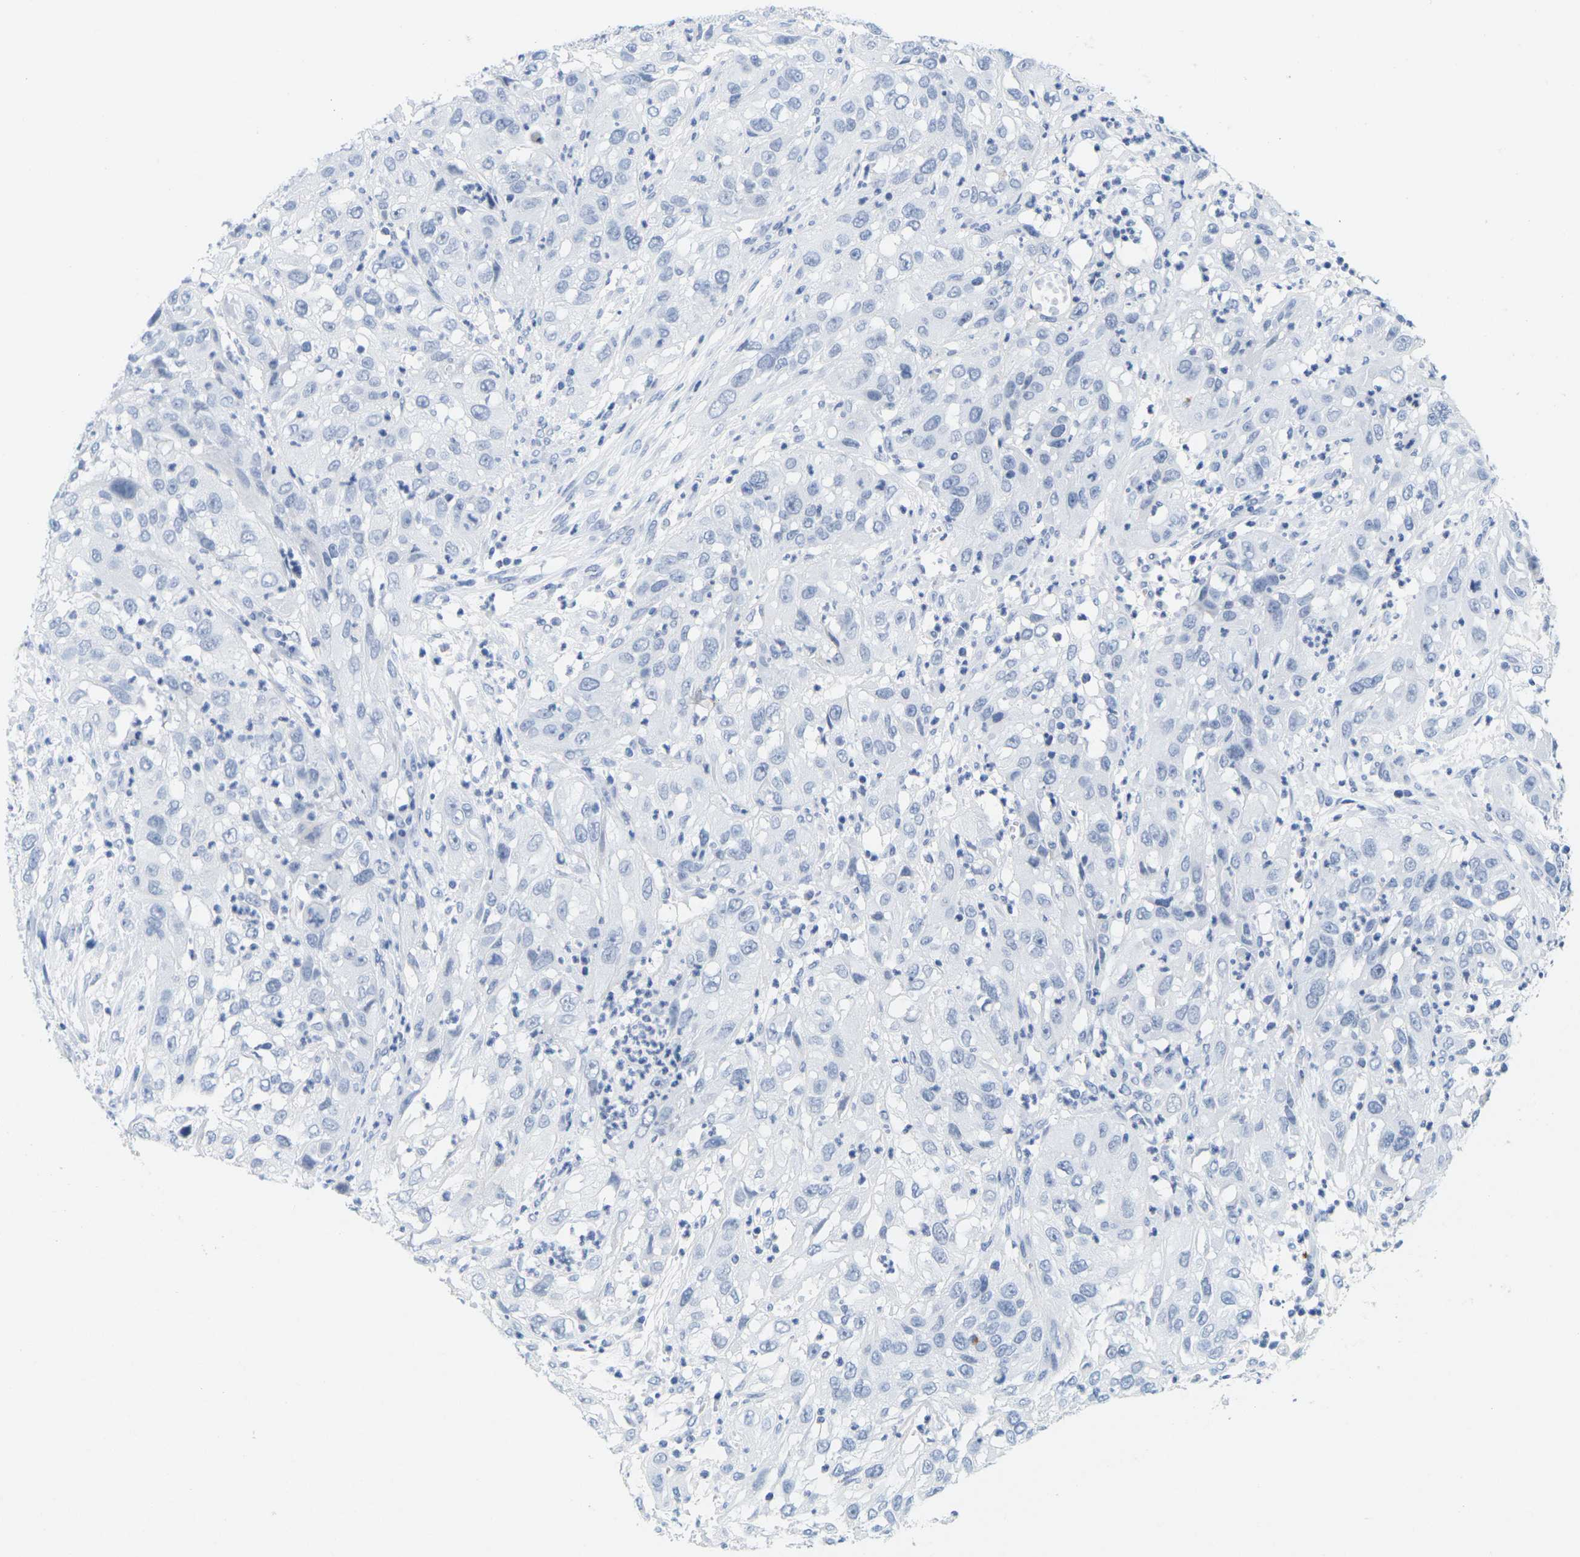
{"staining": {"intensity": "negative", "quantity": "none", "location": "none"}, "tissue": "cervical cancer", "cell_type": "Tumor cells", "image_type": "cancer", "snomed": [{"axis": "morphology", "description": "Squamous cell carcinoma, NOS"}, {"axis": "topography", "description": "Cervix"}], "caption": "DAB immunohistochemical staining of cervical cancer (squamous cell carcinoma) displays no significant expression in tumor cells. (Stains: DAB immunohistochemistry with hematoxylin counter stain, Microscopy: brightfield microscopy at high magnification).", "gene": "HLA-DOB", "patient": {"sex": "female", "age": 32}}